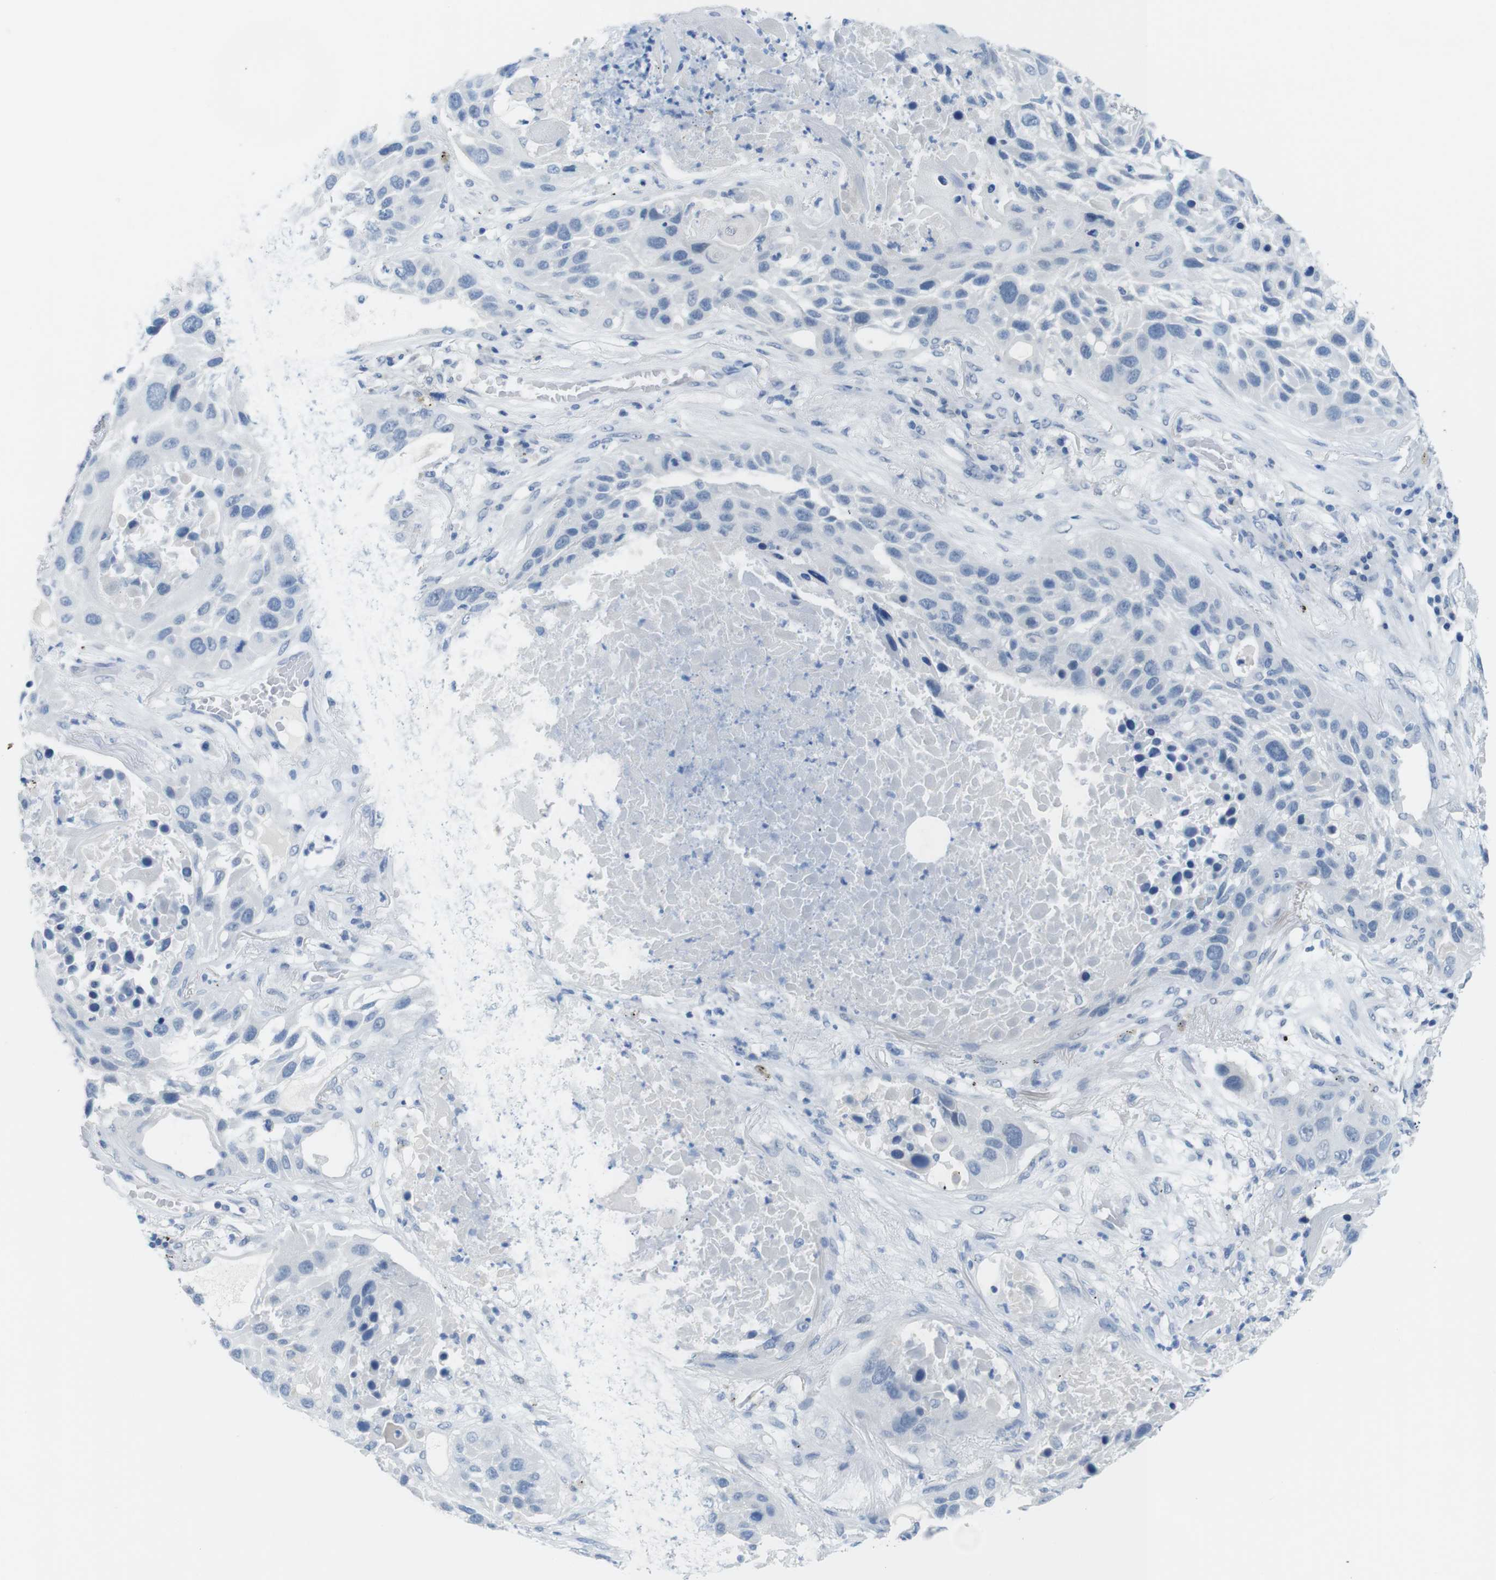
{"staining": {"intensity": "negative", "quantity": "none", "location": "none"}, "tissue": "lung cancer", "cell_type": "Tumor cells", "image_type": "cancer", "snomed": [{"axis": "morphology", "description": "Squamous cell carcinoma, NOS"}, {"axis": "topography", "description": "Lung"}], "caption": "Image shows no protein staining in tumor cells of lung cancer (squamous cell carcinoma) tissue.", "gene": "OPN1SW", "patient": {"sex": "male", "age": 57}}